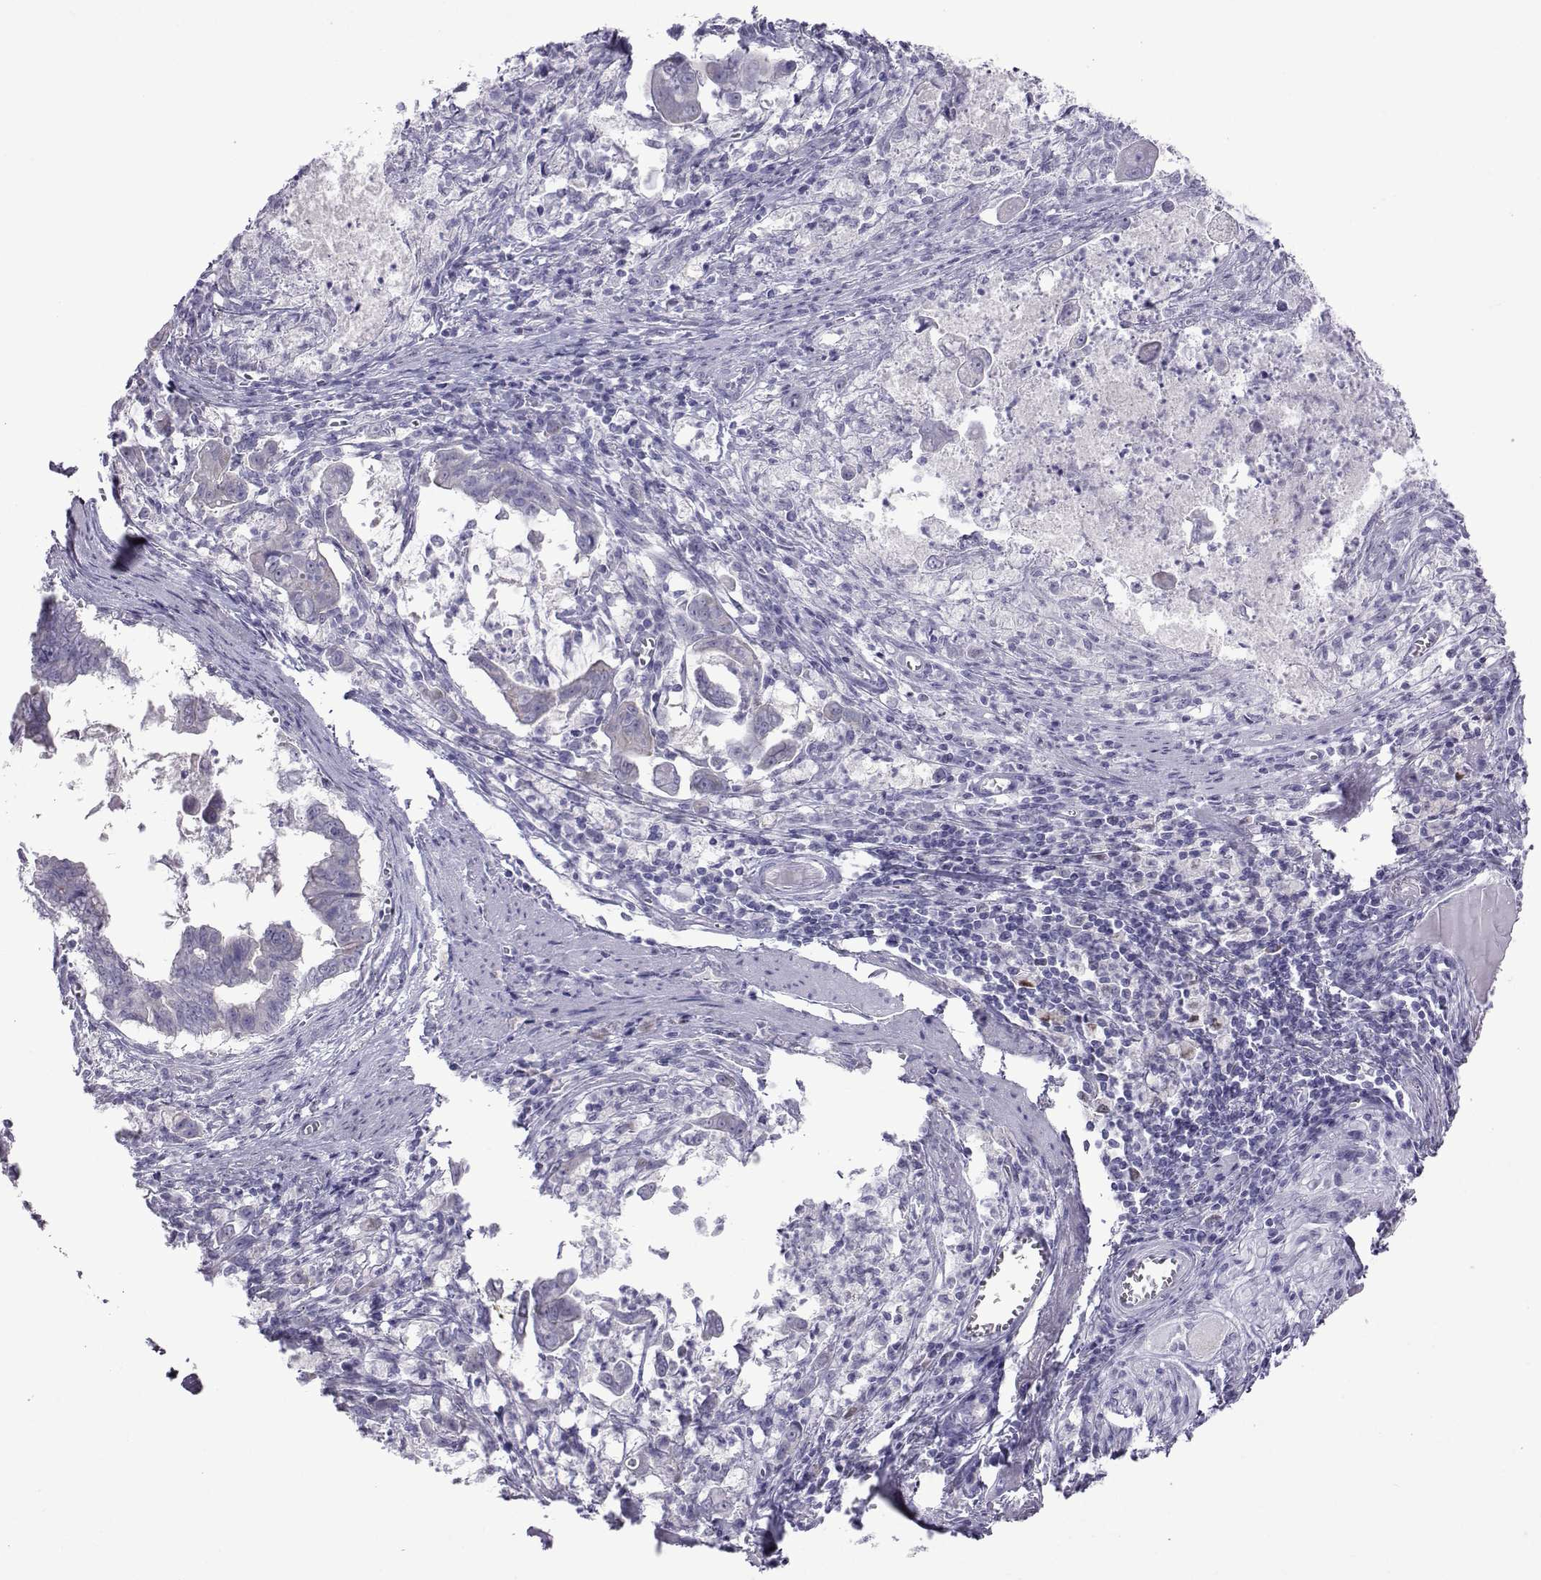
{"staining": {"intensity": "negative", "quantity": "none", "location": "none"}, "tissue": "stomach cancer", "cell_type": "Tumor cells", "image_type": "cancer", "snomed": [{"axis": "morphology", "description": "Adenocarcinoma, NOS"}, {"axis": "topography", "description": "Stomach, upper"}], "caption": "Immunohistochemistry (IHC) photomicrograph of human stomach cancer (adenocarcinoma) stained for a protein (brown), which displays no expression in tumor cells.", "gene": "COL22A1", "patient": {"sex": "male", "age": 80}}